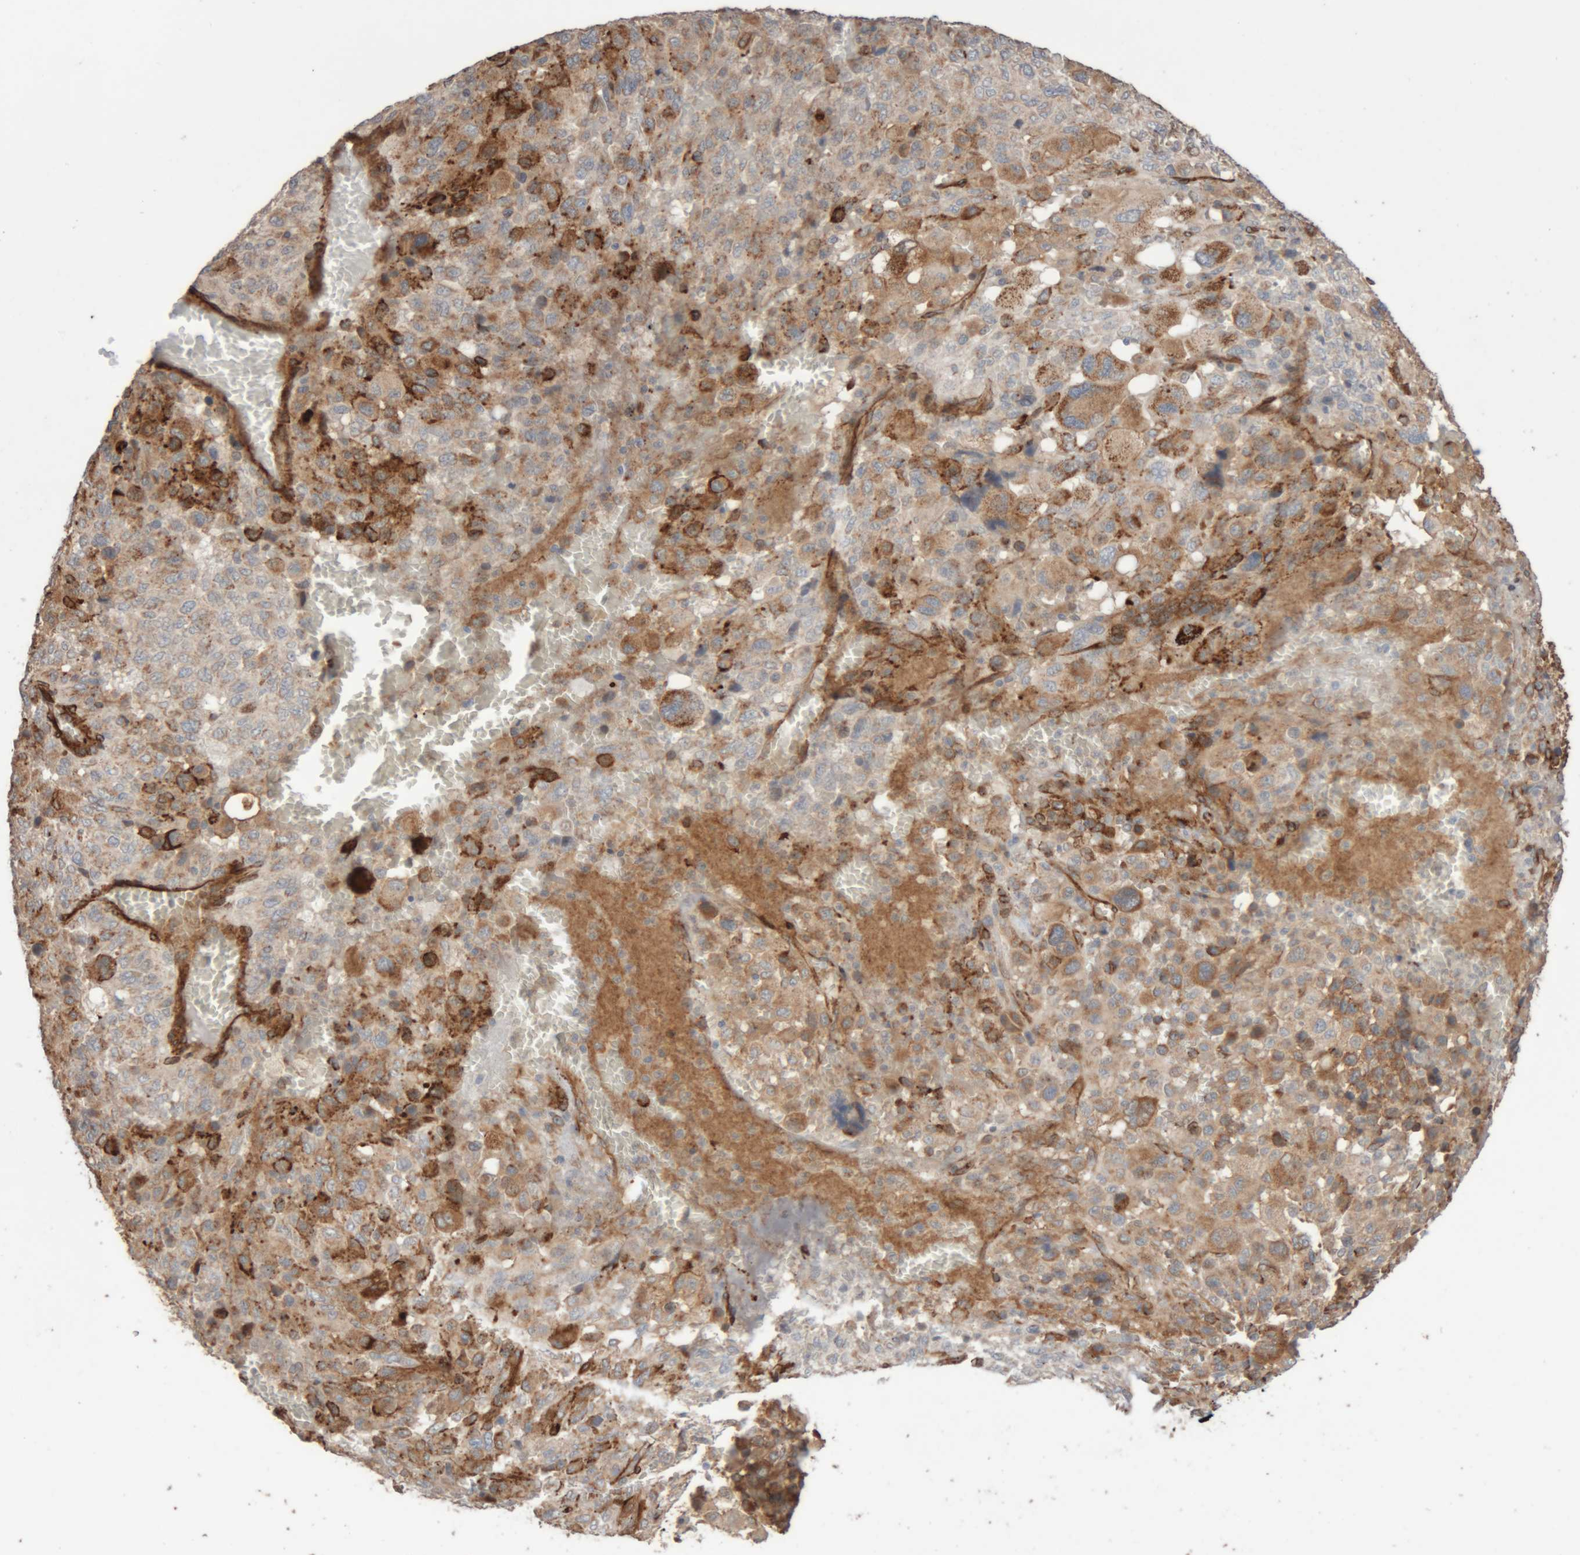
{"staining": {"intensity": "moderate", "quantity": ">75%", "location": "cytoplasmic/membranous"}, "tissue": "melanoma", "cell_type": "Tumor cells", "image_type": "cancer", "snomed": [{"axis": "morphology", "description": "Malignant melanoma, Metastatic site"}, {"axis": "topography", "description": "Skin"}], "caption": "Immunohistochemistry (IHC) histopathology image of neoplastic tissue: human malignant melanoma (metastatic site) stained using immunohistochemistry (IHC) demonstrates medium levels of moderate protein expression localized specifically in the cytoplasmic/membranous of tumor cells, appearing as a cytoplasmic/membranous brown color.", "gene": "RAB32", "patient": {"sex": "female", "age": 74}}